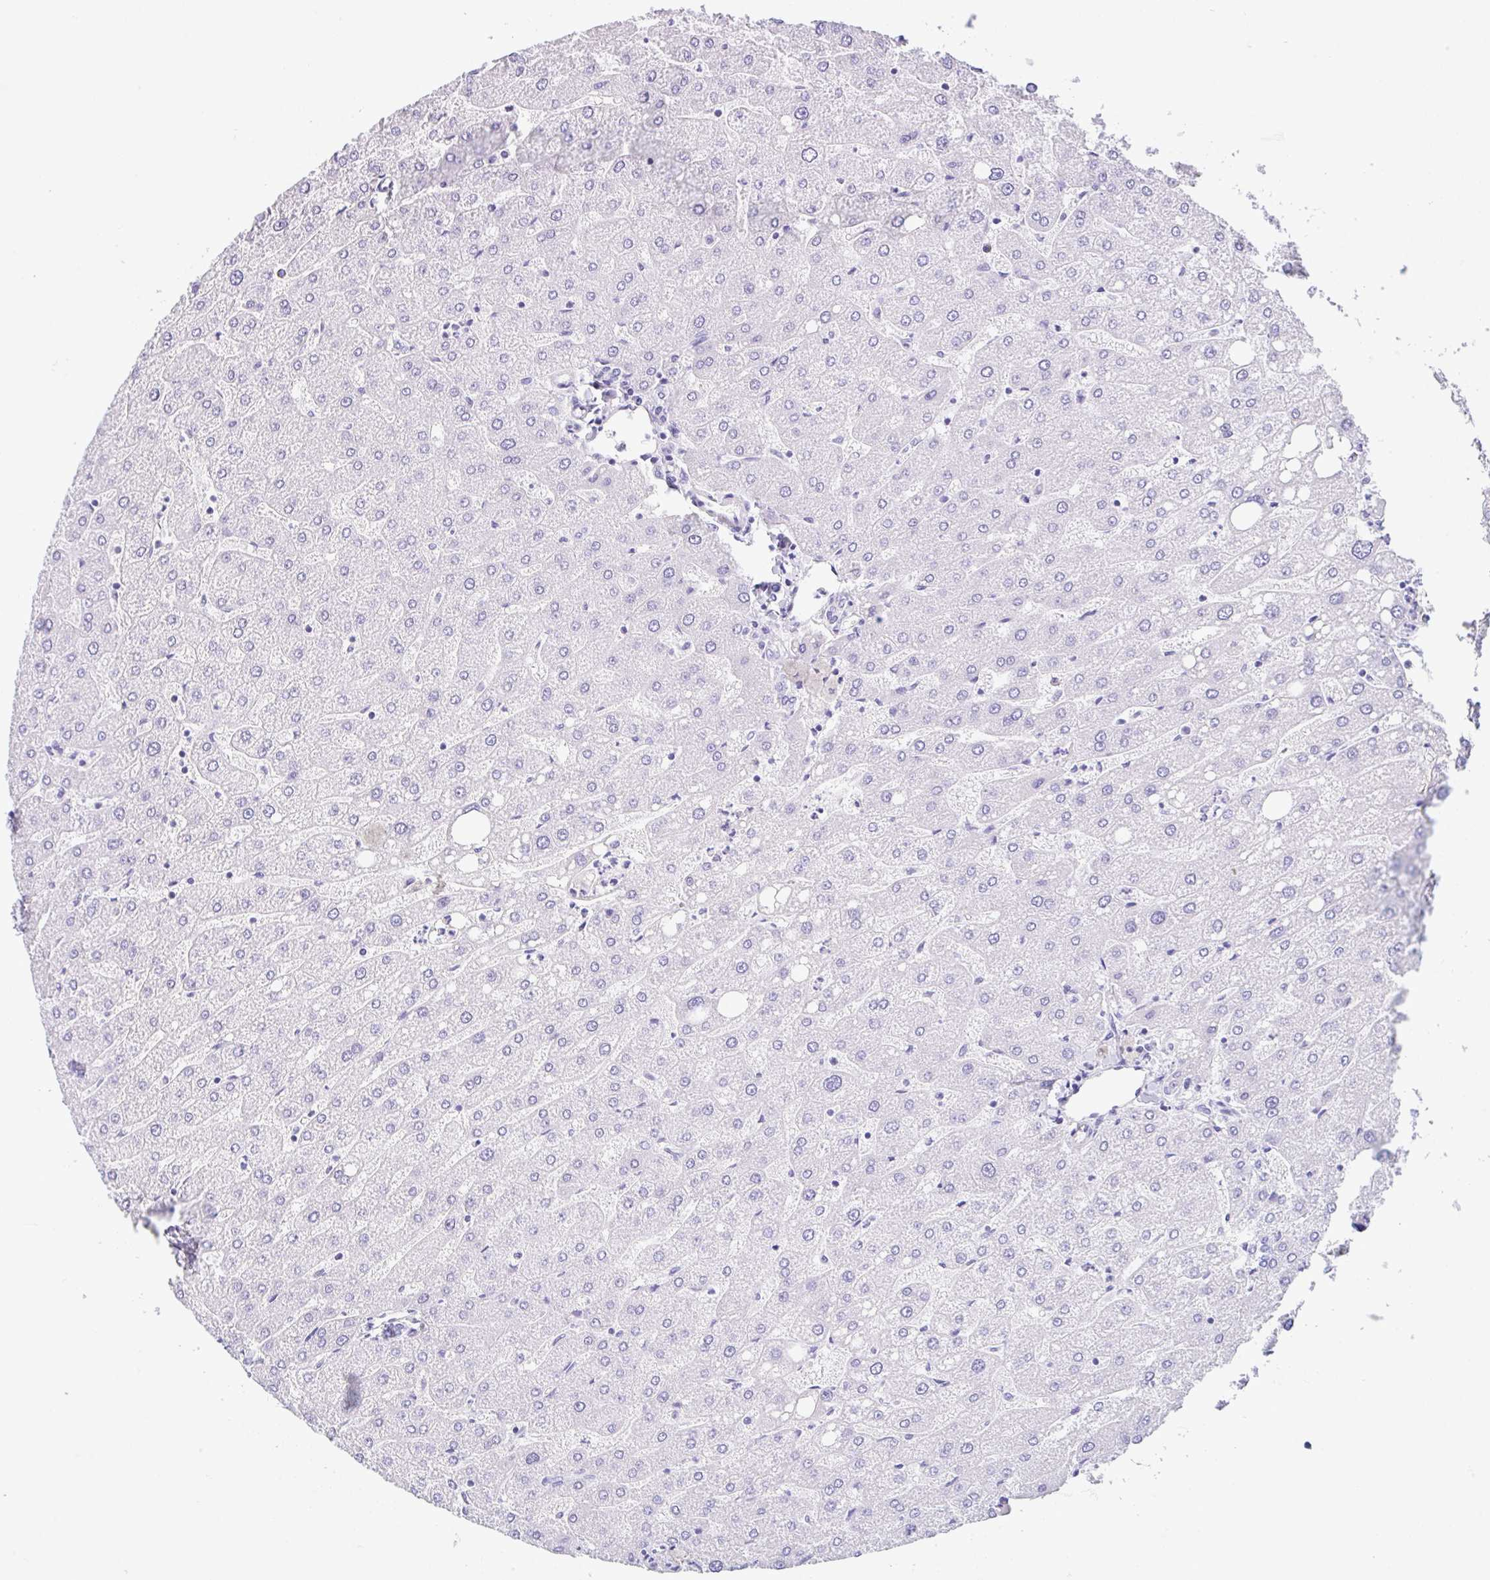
{"staining": {"intensity": "negative", "quantity": "none", "location": "none"}, "tissue": "liver", "cell_type": "Cholangiocytes", "image_type": "normal", "snomed": [{"axis": "morphology", "description": "Normal tissue, NOS"}, {"axis": "topography", "description": "Liver"}], "caption": "This is an immunohistochemistry (IHC) micrograph of normal liver. There is no positivity in cholangiocytes.", "gene": "CPA1", "patient": {"sex": "male", "age": 67}}